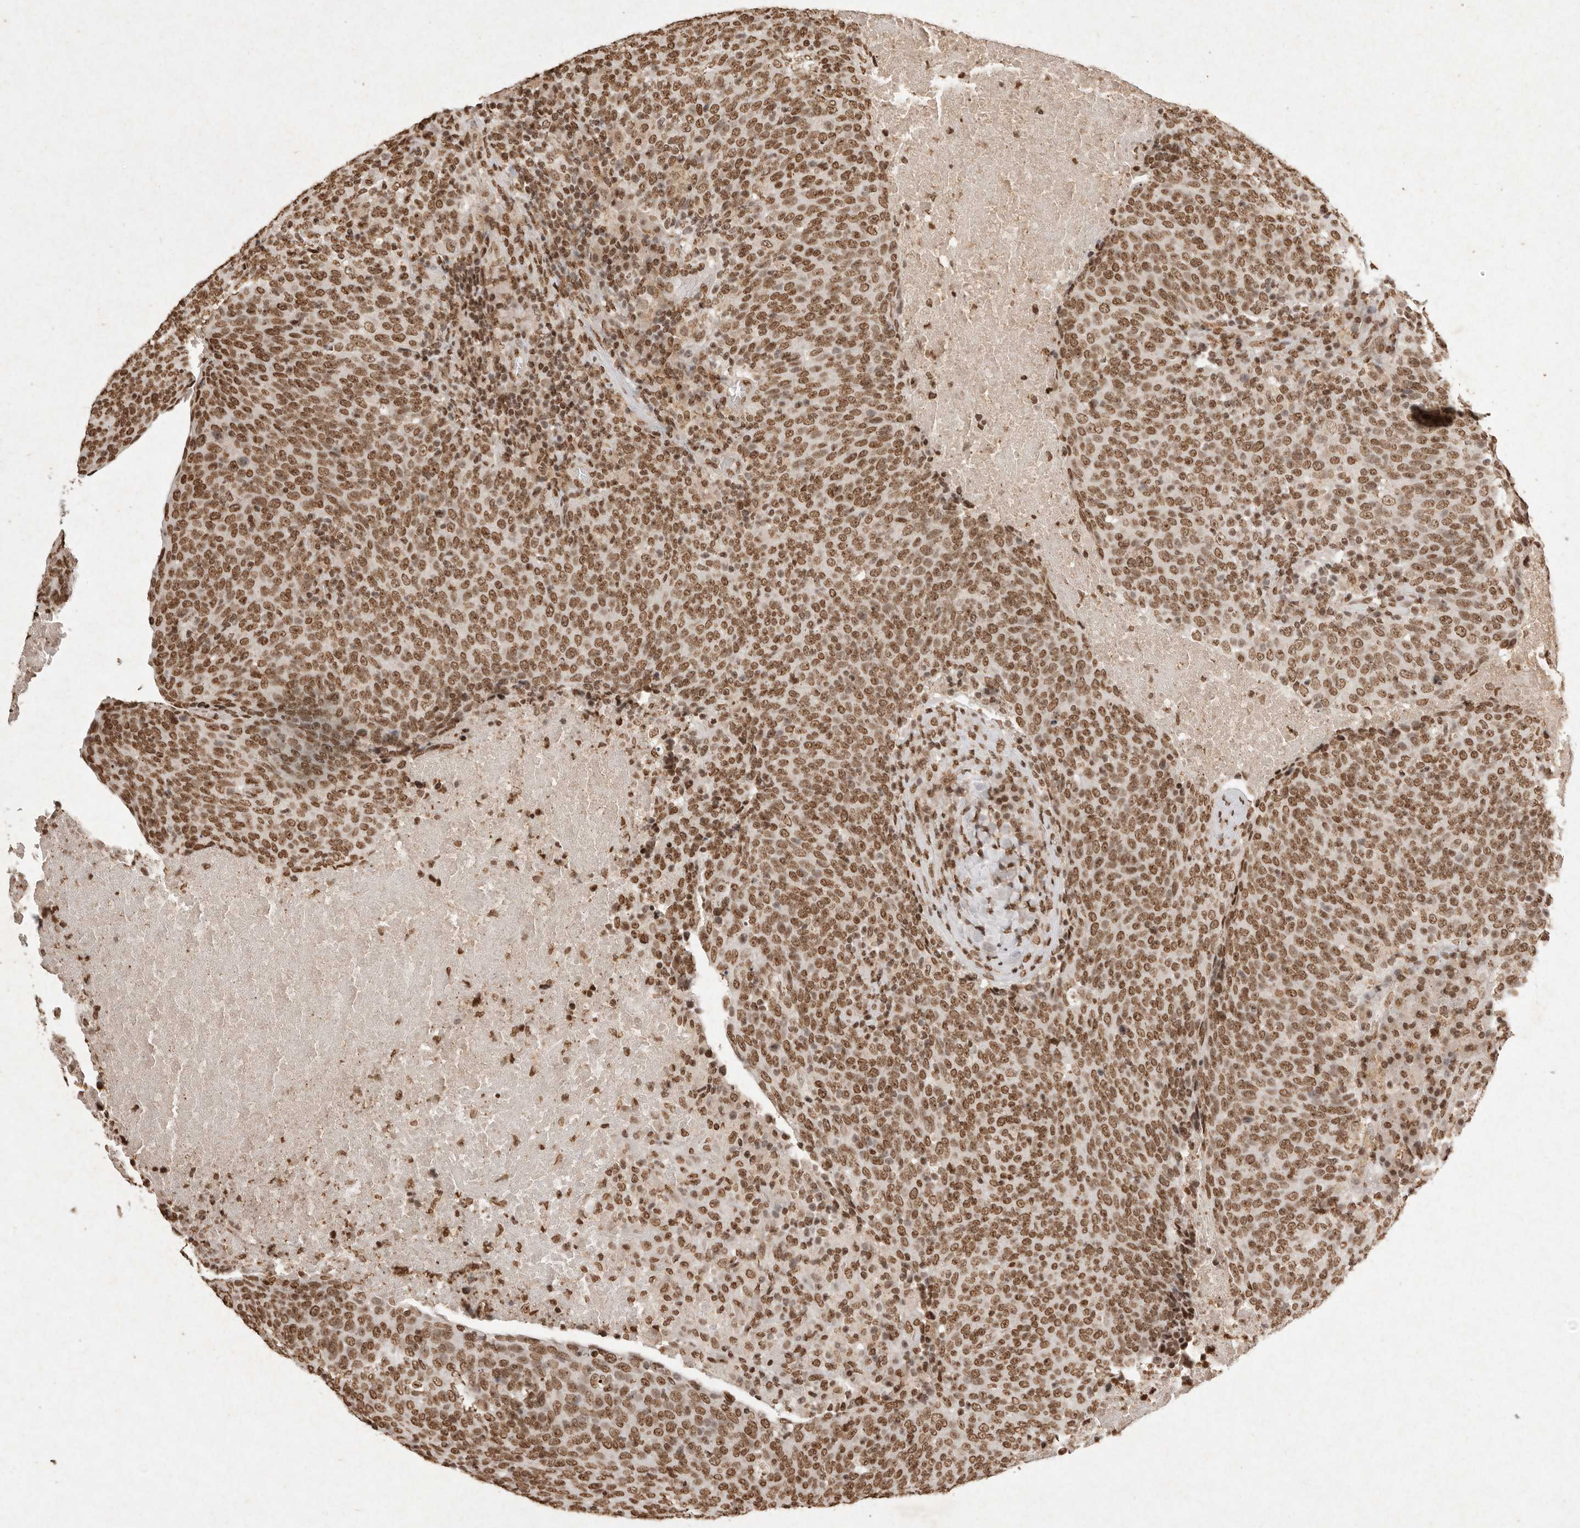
{"staining": {"intensity": "moderate", "quantity": ">75%", "location": "nuclear"}, "tissue": "head and neck cancer", "cell_type": "Tumor cells", "image_type": "cancer", "snomed": [{"axis": "morphology", "description": "Squamous cell carcinoma, NOS"}, {"axis": "morphology", "description": "Squamous cell carcinoma, metastatic, NOS"}, {"axis": "topography", "description": "Lymph node"}, {"axis": "topography", "description": "Head-Neck"}], "caption": "IHC image of human head and neck cancer stained for a protein (brown), which exhibits medium levels of moderate nuclear staining in about >75% of tumor cells.", "gene": "NKX3-2", "patient": {"sex": "male", "age": 62}}